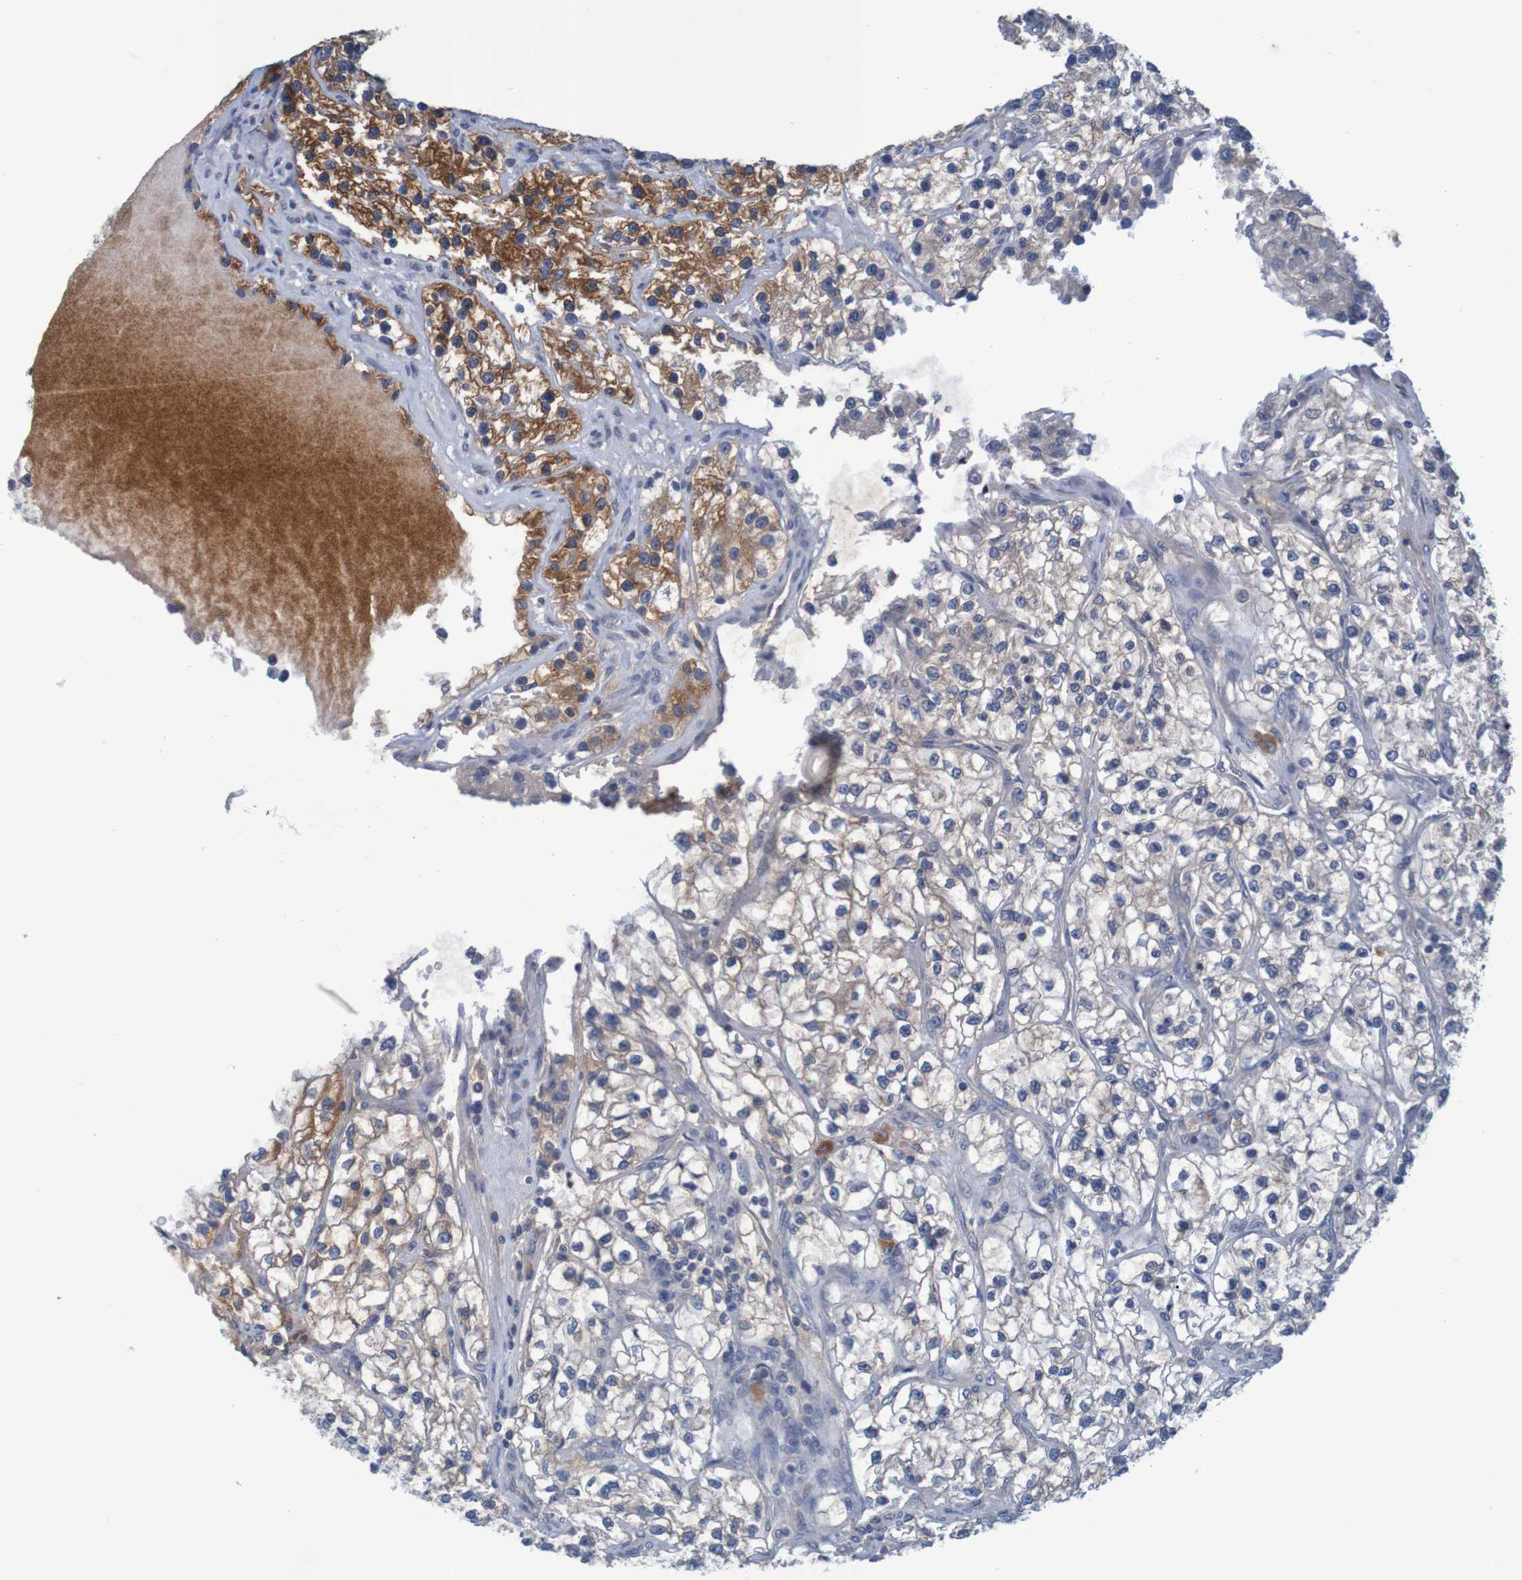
{"staining": {"intensity": "strong", "quantity": "<25%", "location": "cytoplasmic/membranous"}, "tissue": "renal cancer", "cell_type": "Tumor cells", "image_type": "cancer", "snomed": [{"axis": "morphology", "description": "Adenocarcinoma, NOS"}, {"axis": "topography", "description": "Kidney"}], "caption": "Immunohistochemistry (IHC) staining of renal cancer (adenocarcinoma), which displays medium levels of strong cytoplasmic/membranous expression in approximately <25% of tumor cells indicating strong cytoplasmic/membranous protein positivity. The staining was performed using DAB (3,3'-diaminobenzidine) (brown) for protein detection and nuclei were counterstained in hematoxylin (blue).", "gene": "LTA", "patient": {"sex": "female", "age": 57}}